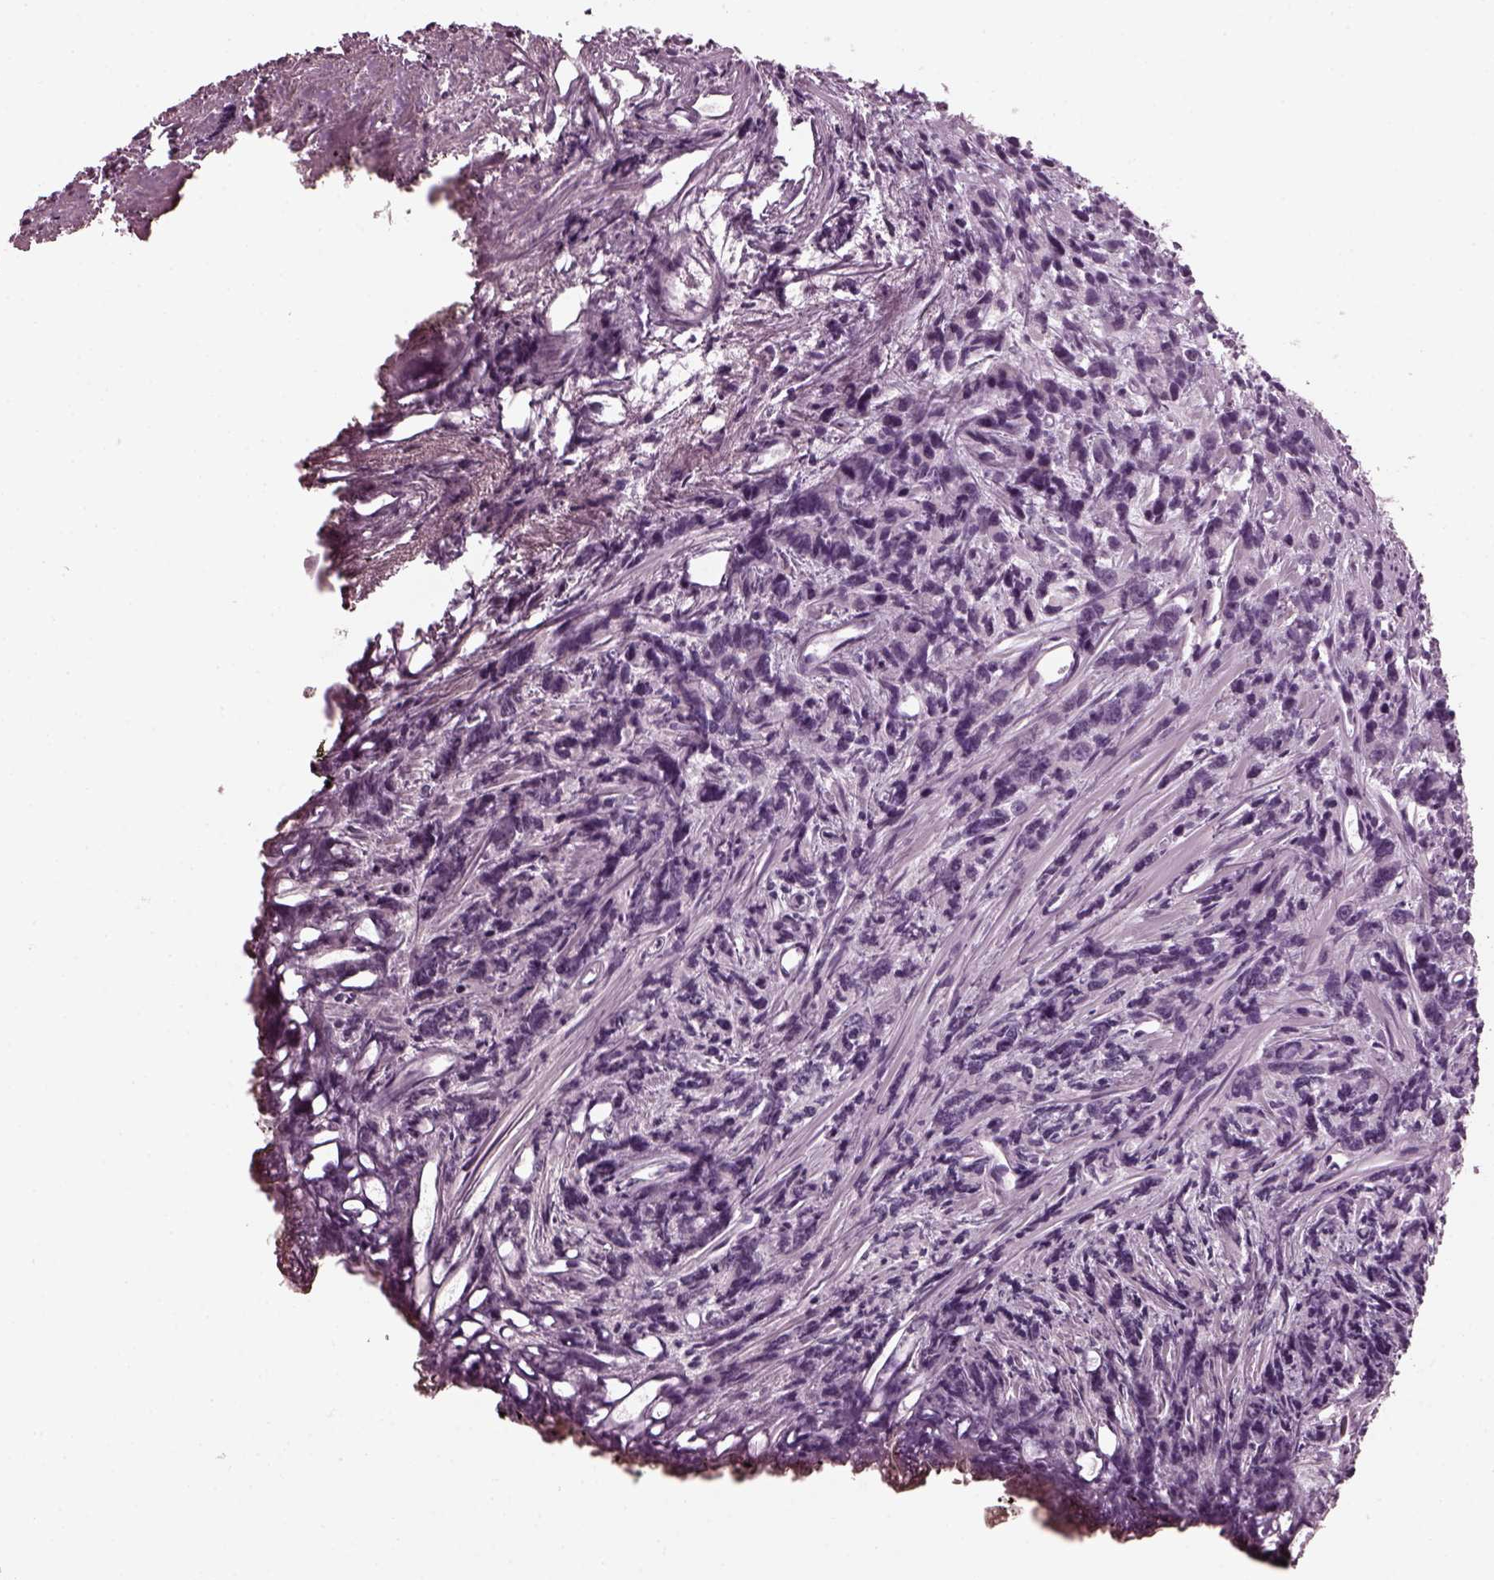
{"staining": {"intensity": "negative", "quantity": "none", "location": "none"}, "tissue": "prostate cancer", "cell_type": "Tumor cells", "image_type": "cancer", "snomed": [{"axis": "morphology", "description": "Adenocarcinoma, High grade"}, {"axis": "topography", "description": "Prostate"}], "caption": "Immunohistochemical staining of human adenocarcinoma (high-grade) (prostate) shows no significant positivity in tumor cells.", "gene": "RCVRN", "patient": {"sex": "male", "age": 77}}